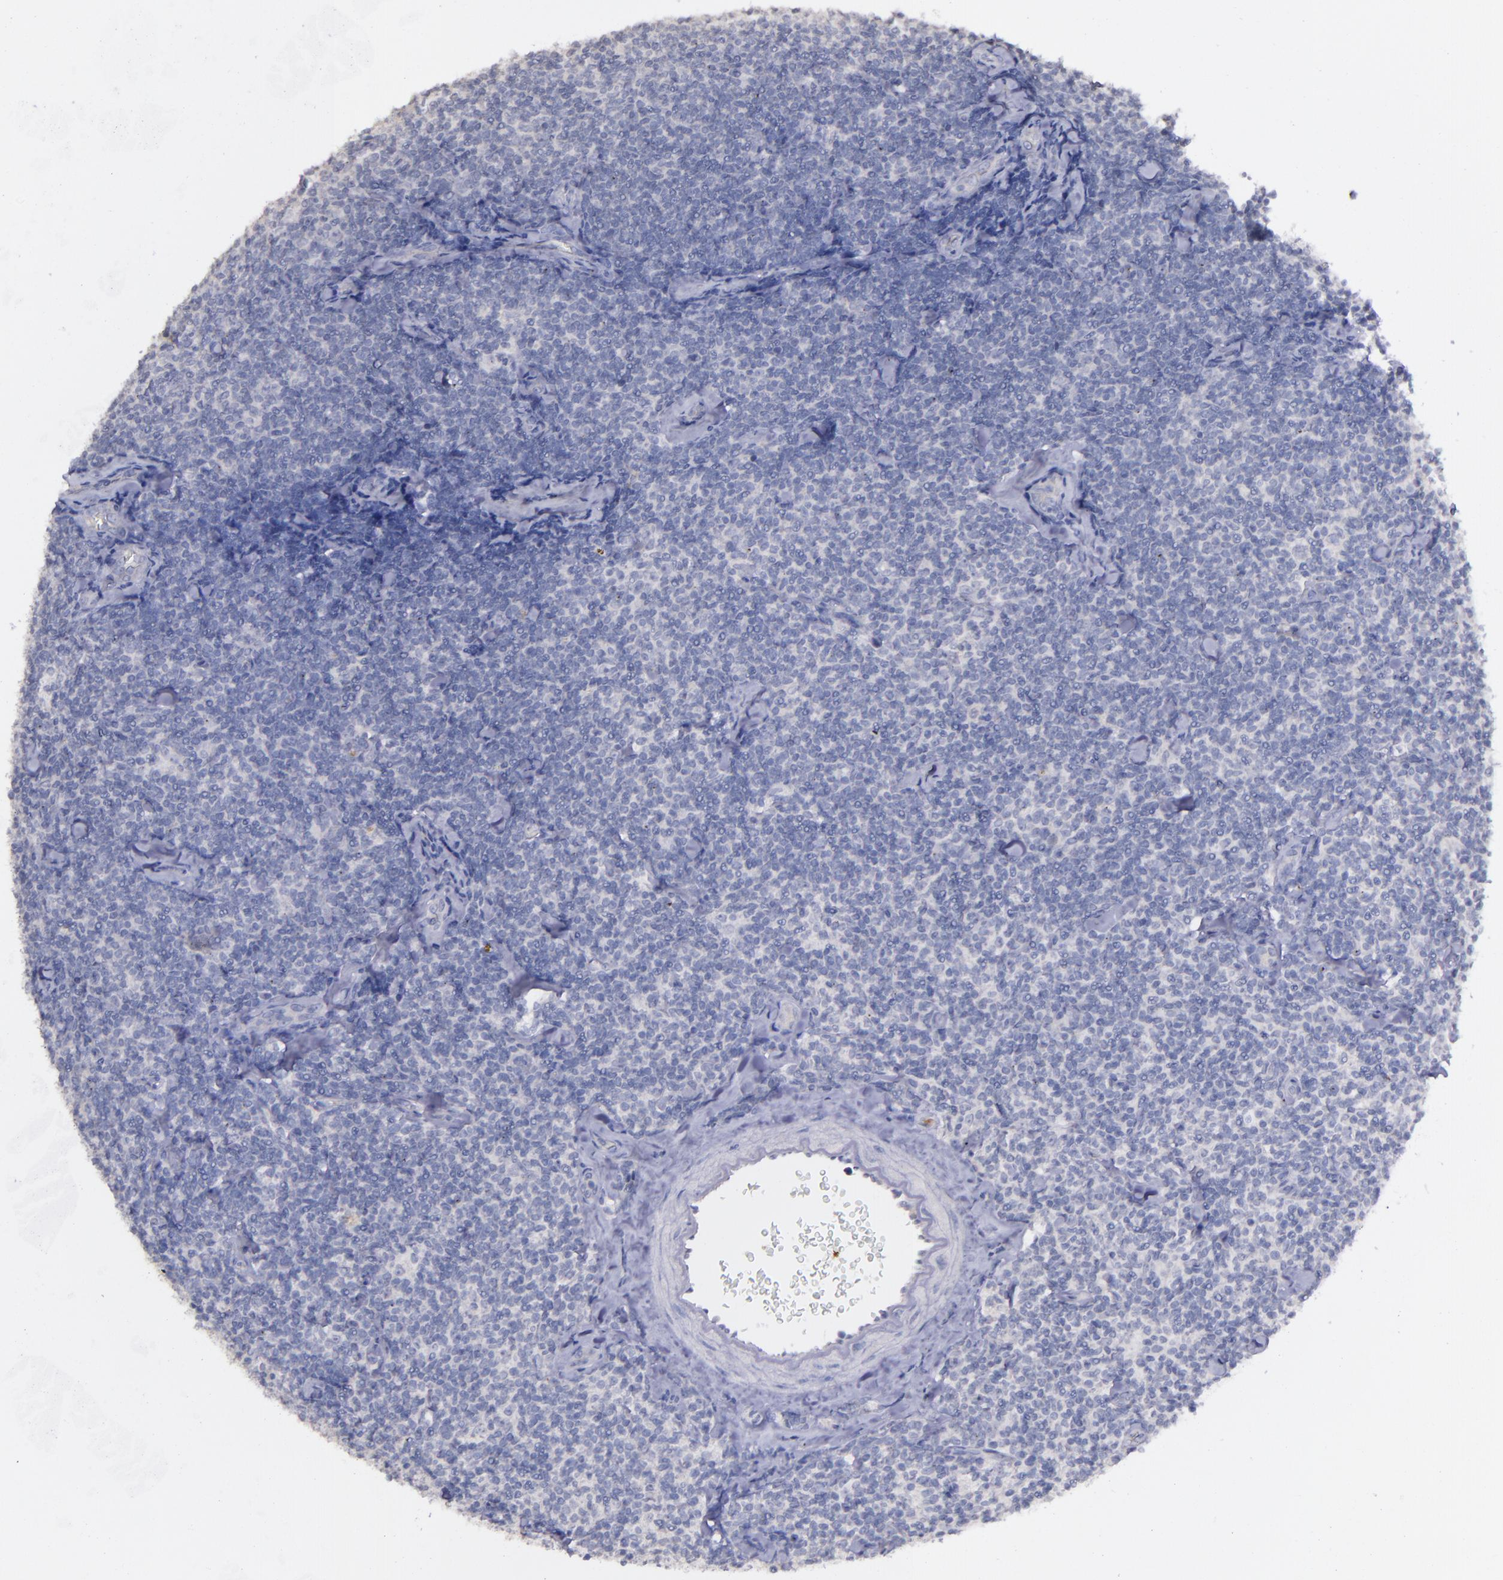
{"staining": {"intensity": "negative", "quantity": "none", "location": "none"}, "tissue": "lymphoma", "cell_type": "Tumor cells", "image_type": "cancer", "snomed": [{"axis": "morphology", "description": "Malignant lymphoma, non-Hodgkin's type, Low grade"}, {"axis": "topography", "description": "Lymph node"}], "caption": "Histopathology image shows no significant protein staining in tumor cells of malignant lymphoma, non-Hodgkin's type (low-grade). The staining is performed using DAB brown chromogen with nuclei counter-stained in using hematoxylin.", "gene": "MASP1", "patient": {"sex": "female", "age": 56}}